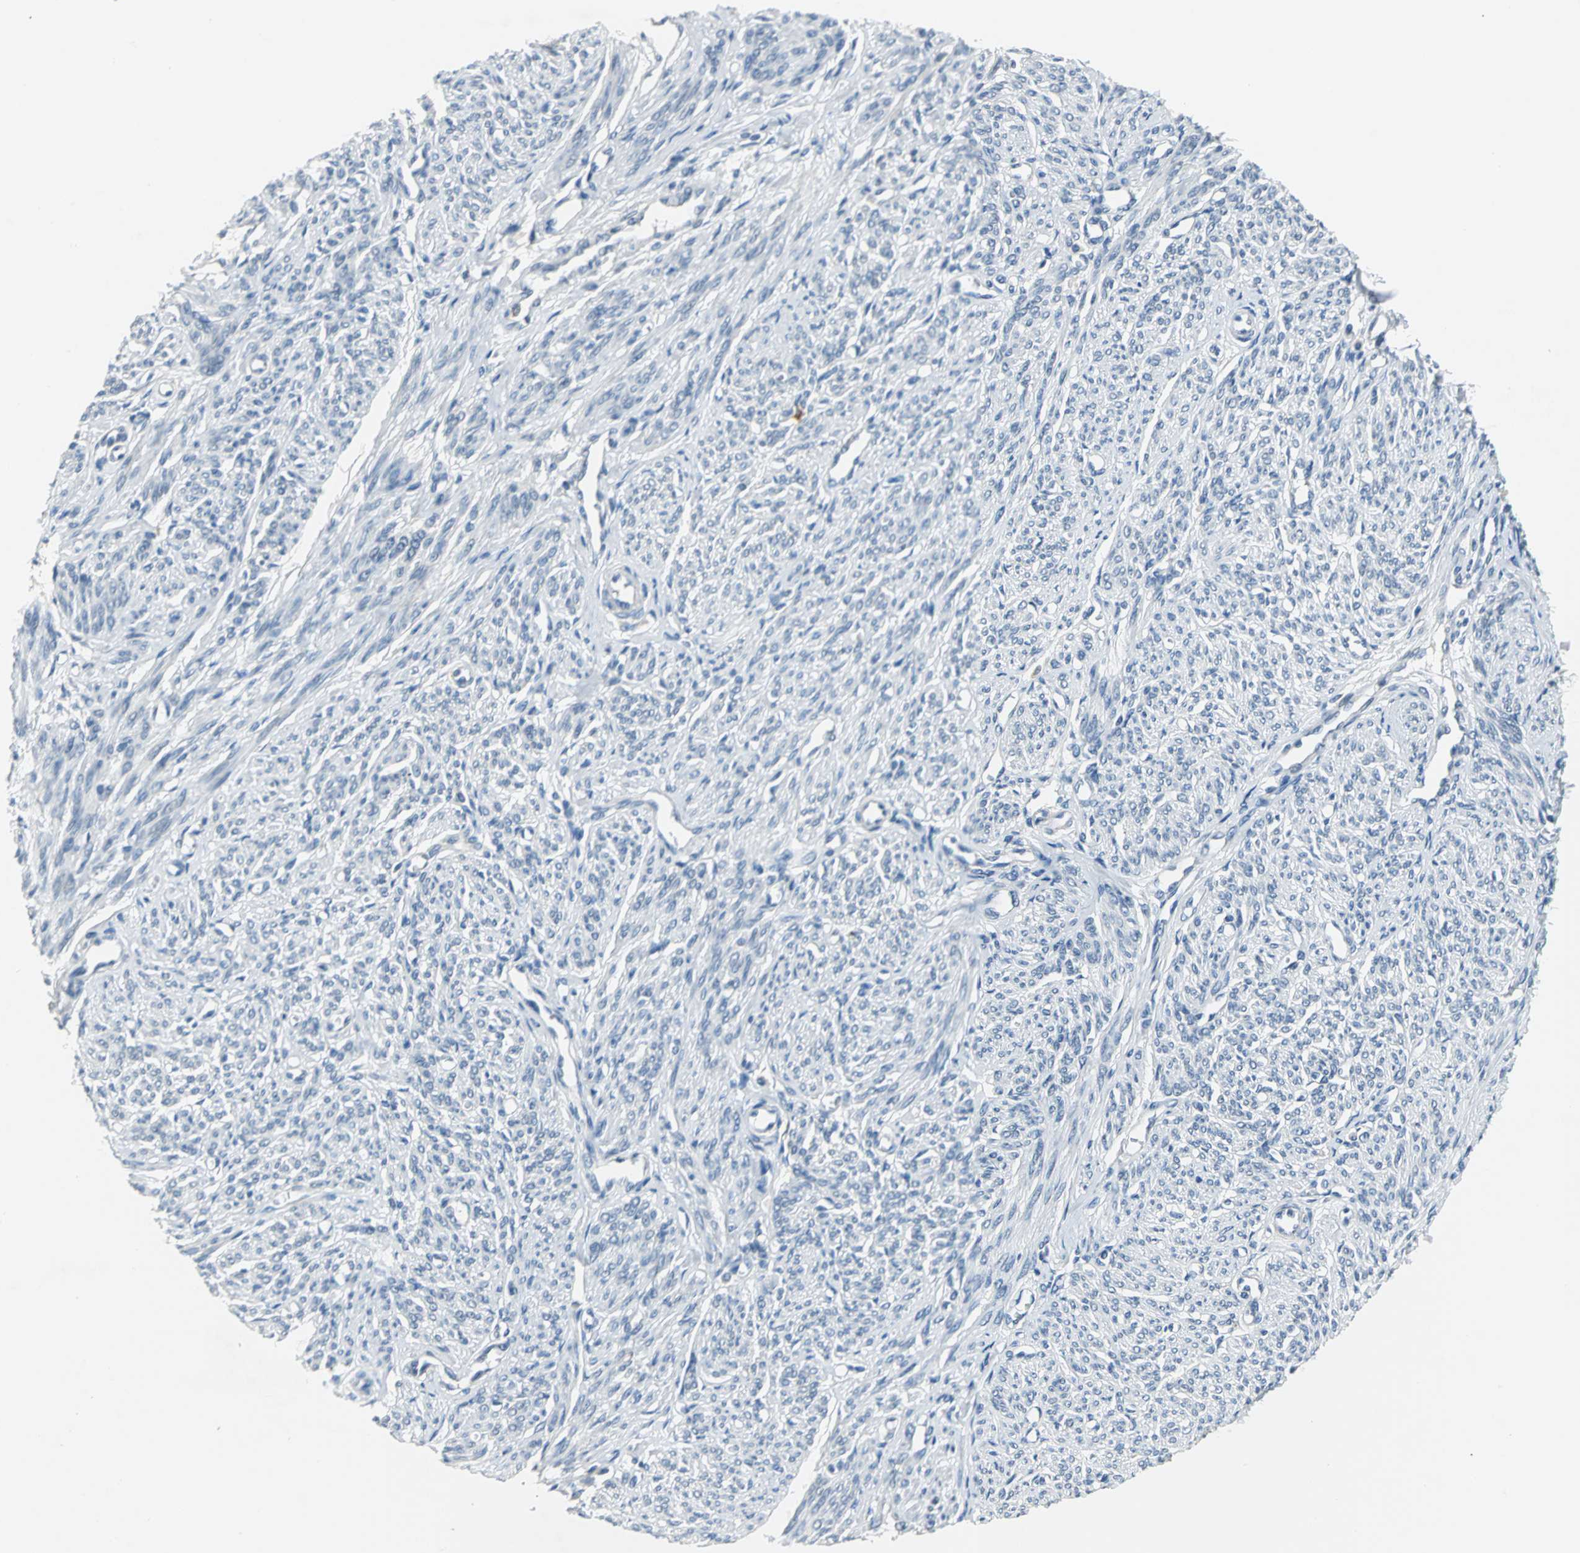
{"staining": {"intensity": "negative", "quantity": "none", "location": "none"}, "tissue": "smooth muscle", "cell_type": "Smooth muscle cells", "image_type": "normal", "snomed": [{"axis": "morphology", "description": "Normal tissue, NOS"}, {"axis": "topography", "description": "Smooth muscle"}], "caption": "Photomicrograph shows no significant protein expression in smooth muscle cells of benign smooth muscle. (Immunohistochemistry (ihc), brightfield microscopy, high magnification).", "gene": "ZNF415", "patient": {"sex": "female", "age": 65}}